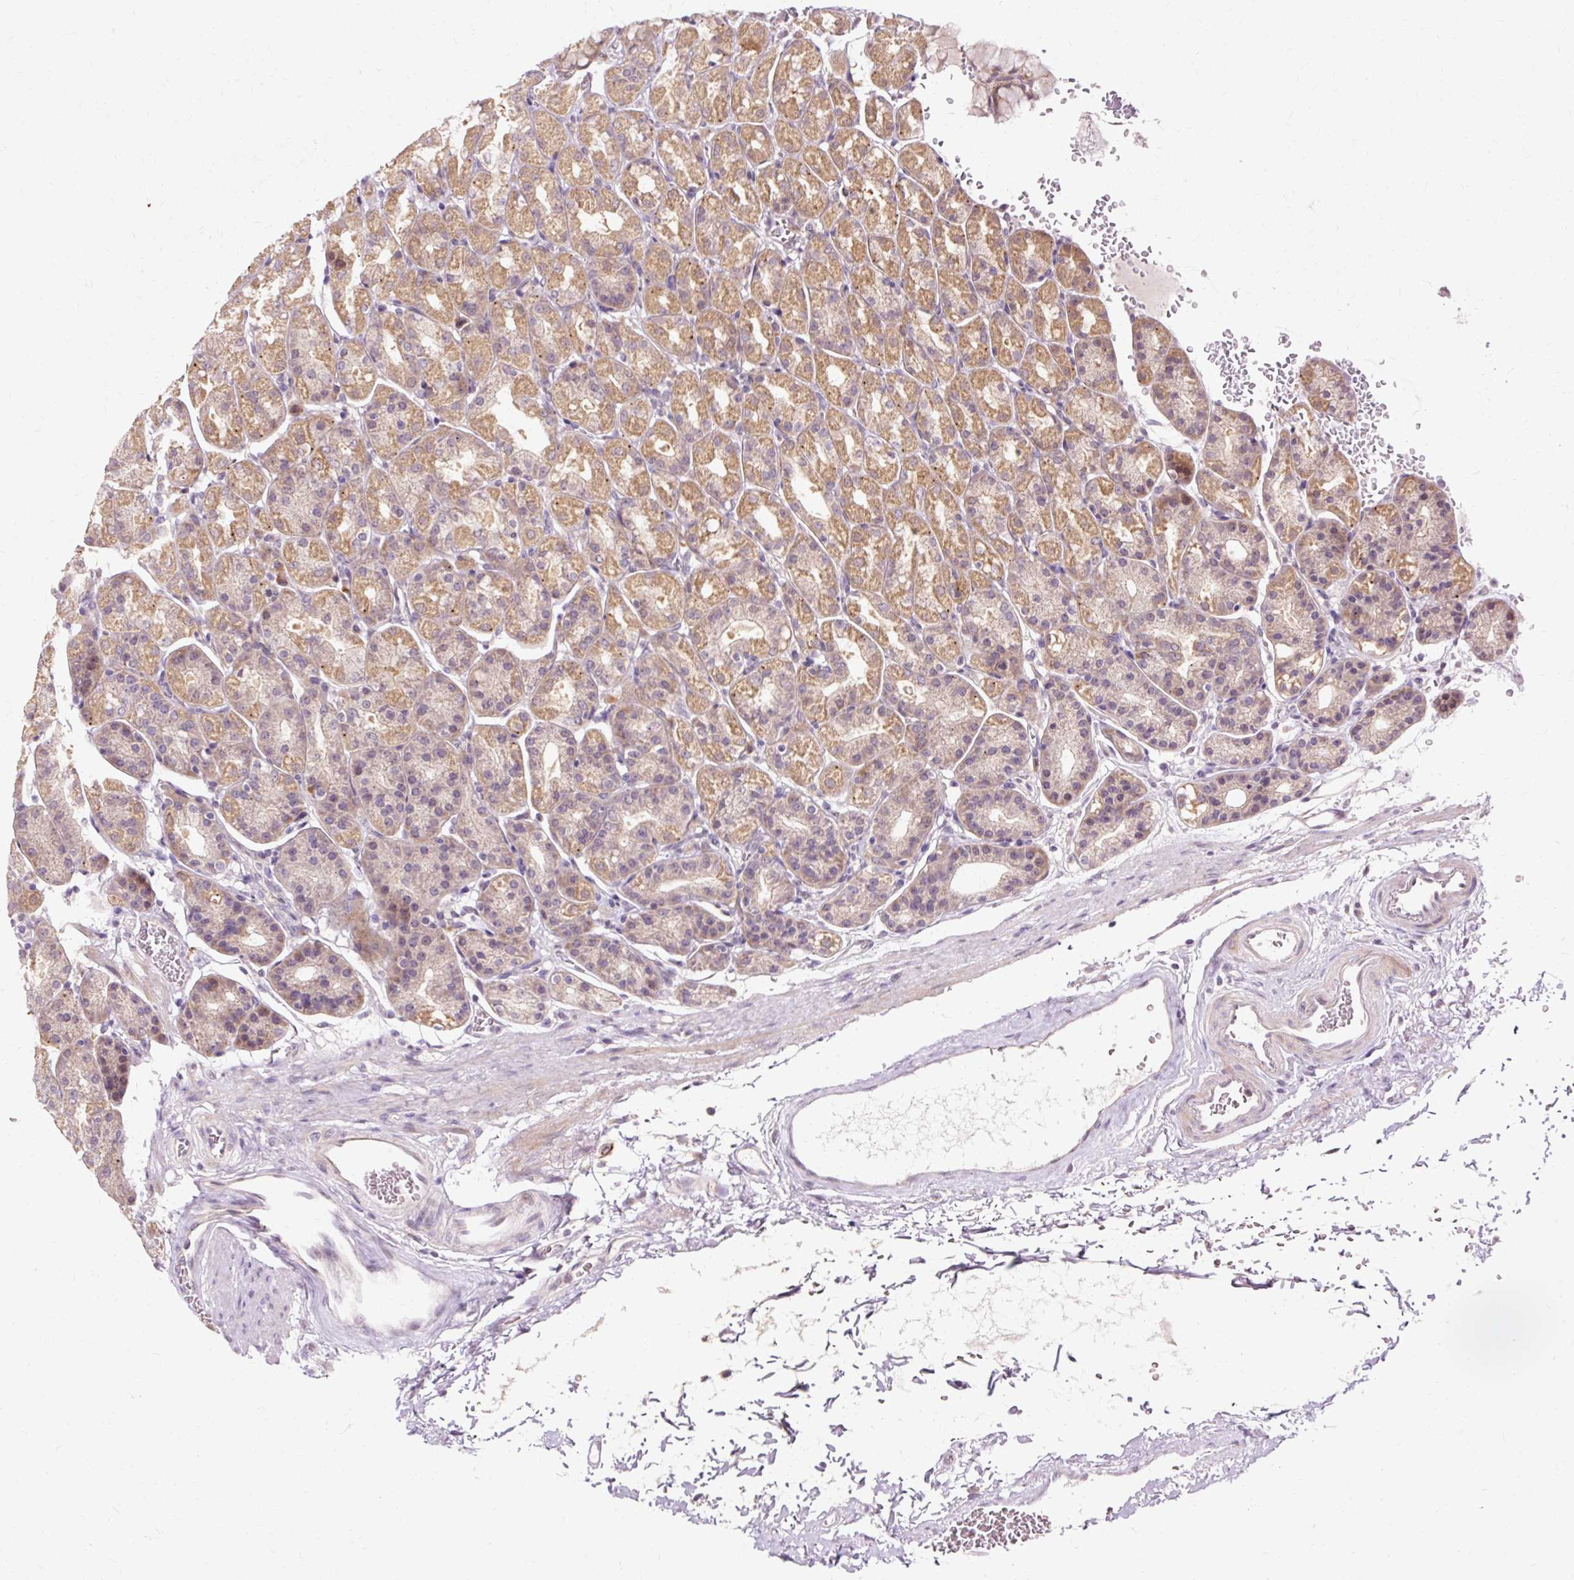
{"staining": {"intensity": "moderate", "quantity": ">75%", "location": "cytoplasmic/membranous"}, "tissue": "stomach", "cell_type": "Glandular cells", "image_type": "normal", "snomed": [{"axis": "morphology", "description": "Normal tissue, NOS"}, {"axis": "topography", "description": "Stomach, upper"}], "caption": "A brown stain shows moderate cytoplasmic/membranous staining of a protein in glandular cells of unremarkable stomach.", "gene": "GEMIN2", "patient": {"sex": "female", "age": 81}}